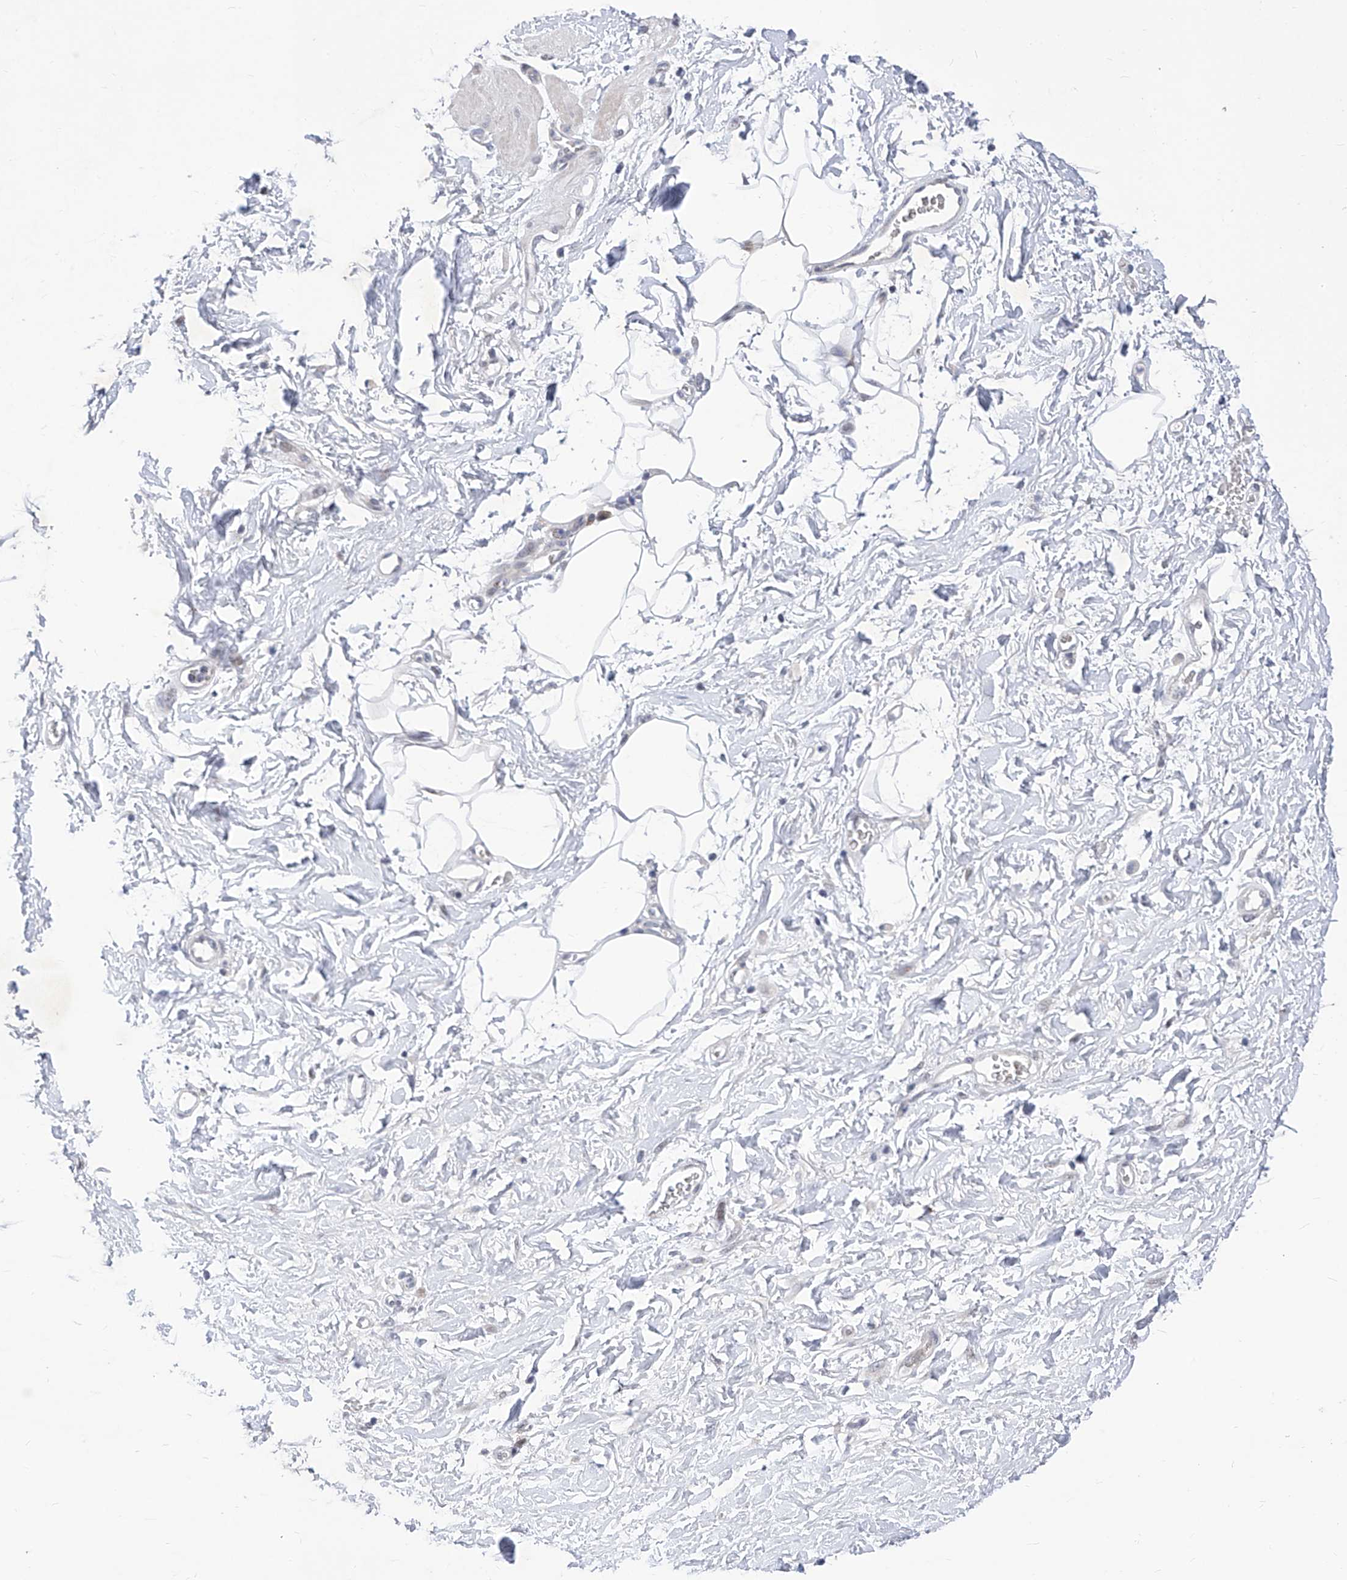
{"staining": {"intensity": "negative", "quantity": "none", "location": "none"}, "tissue": "adipose tissue", "cell_type": "Adipocytes", "image_type": "normal", "snomed": [{"axis": "morphology", "description": "Normal tissue, NOS"}, {"axis": "morphology", "description": "Adenocarcinoma, NOS"}, {"axis": "topography", "description": "Pancreas"}, {"axis": "topography", "description": "Peripheral nerve tissue"}], "caption": "This is an immunohistochemistry histopathology image of benign adipose tissue. There is no positivity in adipocytes.", "gene": "NUFIP1", "patient": {"sex": "male", "age": 59}}